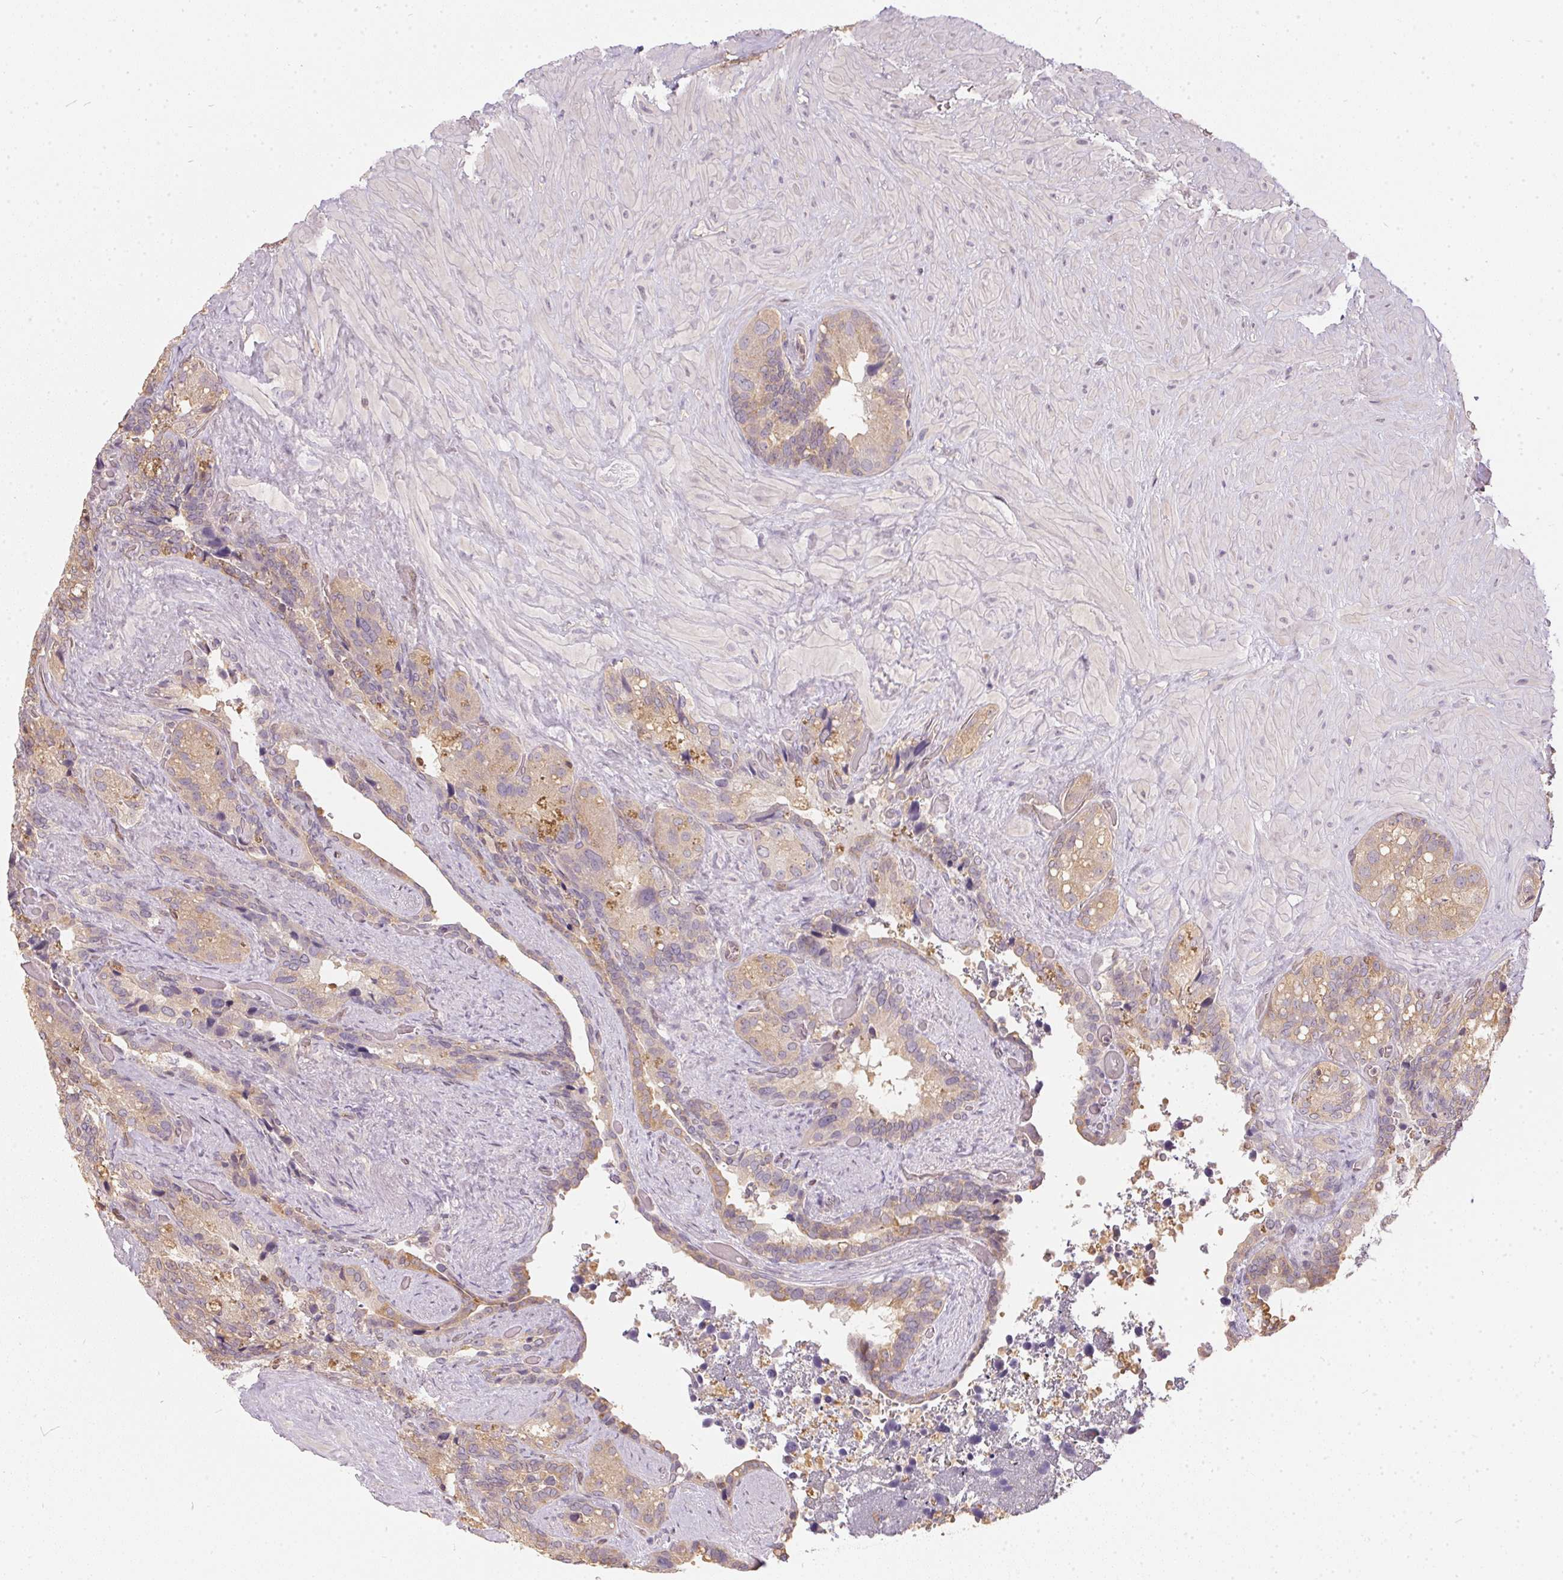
{"staining": {"intensity": "moderate", "quantity": "25%-75%", "location": "cytoplasmic/membranous"}, "tissue": "seminal vesicle", "cell_type": "Glandular cells", "image_type": "normal", "snomed": [{"axis": "morphology", "description": "Normal tissue, NOS"}, {"axis": "topography", "description": "Seminal veicle"}], "caption": "Immunohistochemical staining of unremarkable human seminal vesicle shows medium levels of moderate cytoplasmic/membranous staining in about 25%-75% of glandular cells. The staining was performed using DAB, with brown indicating positive protein expression. Nuclei are stained blue with hematoxylin.", "gene": "BLMH", "patient": {"sex": "male", "age": 60}}